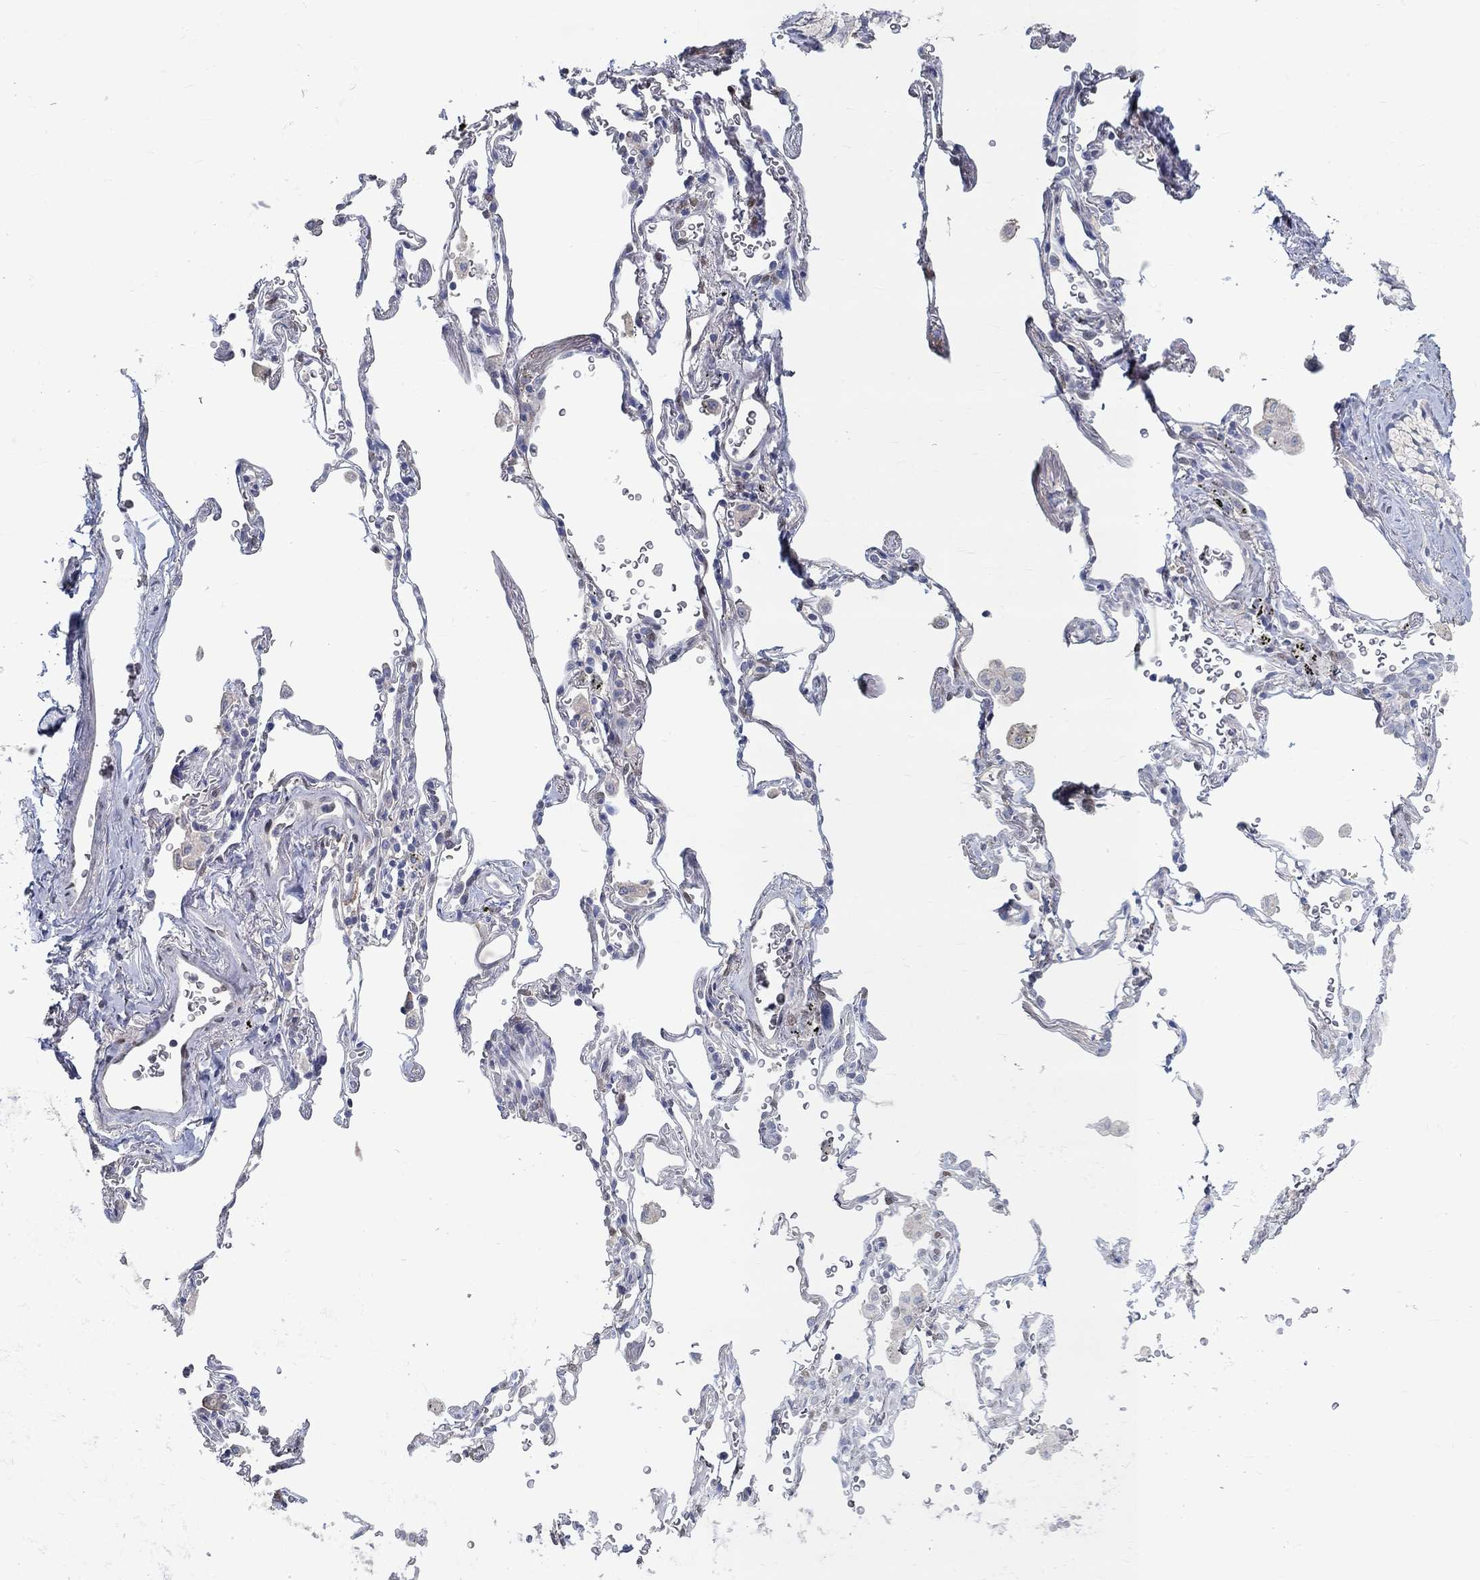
{"staining": {"intensity": "weak", "quantity": "<25%", "location": "nuclear"}, "tissue": "adipose tissue", "cell_type": "Adipocytes", "image_type": "normal", "snomed": [{"axis": "morphology", "description": "Normal tissue, NOS"}, {"axis": "morphology", "description": "Adenocarcinoma, NOS"}, {"axis": "topography", "description": "Cartilage tissue"}, {"axis": "topography", "description": "Lung"}], "caption": "This is an IHC image of normal human adipose tissue. There is no positivity in adipocytes.", "gene": "FGF2", "patient": {"sex": "male", "age": 59}}